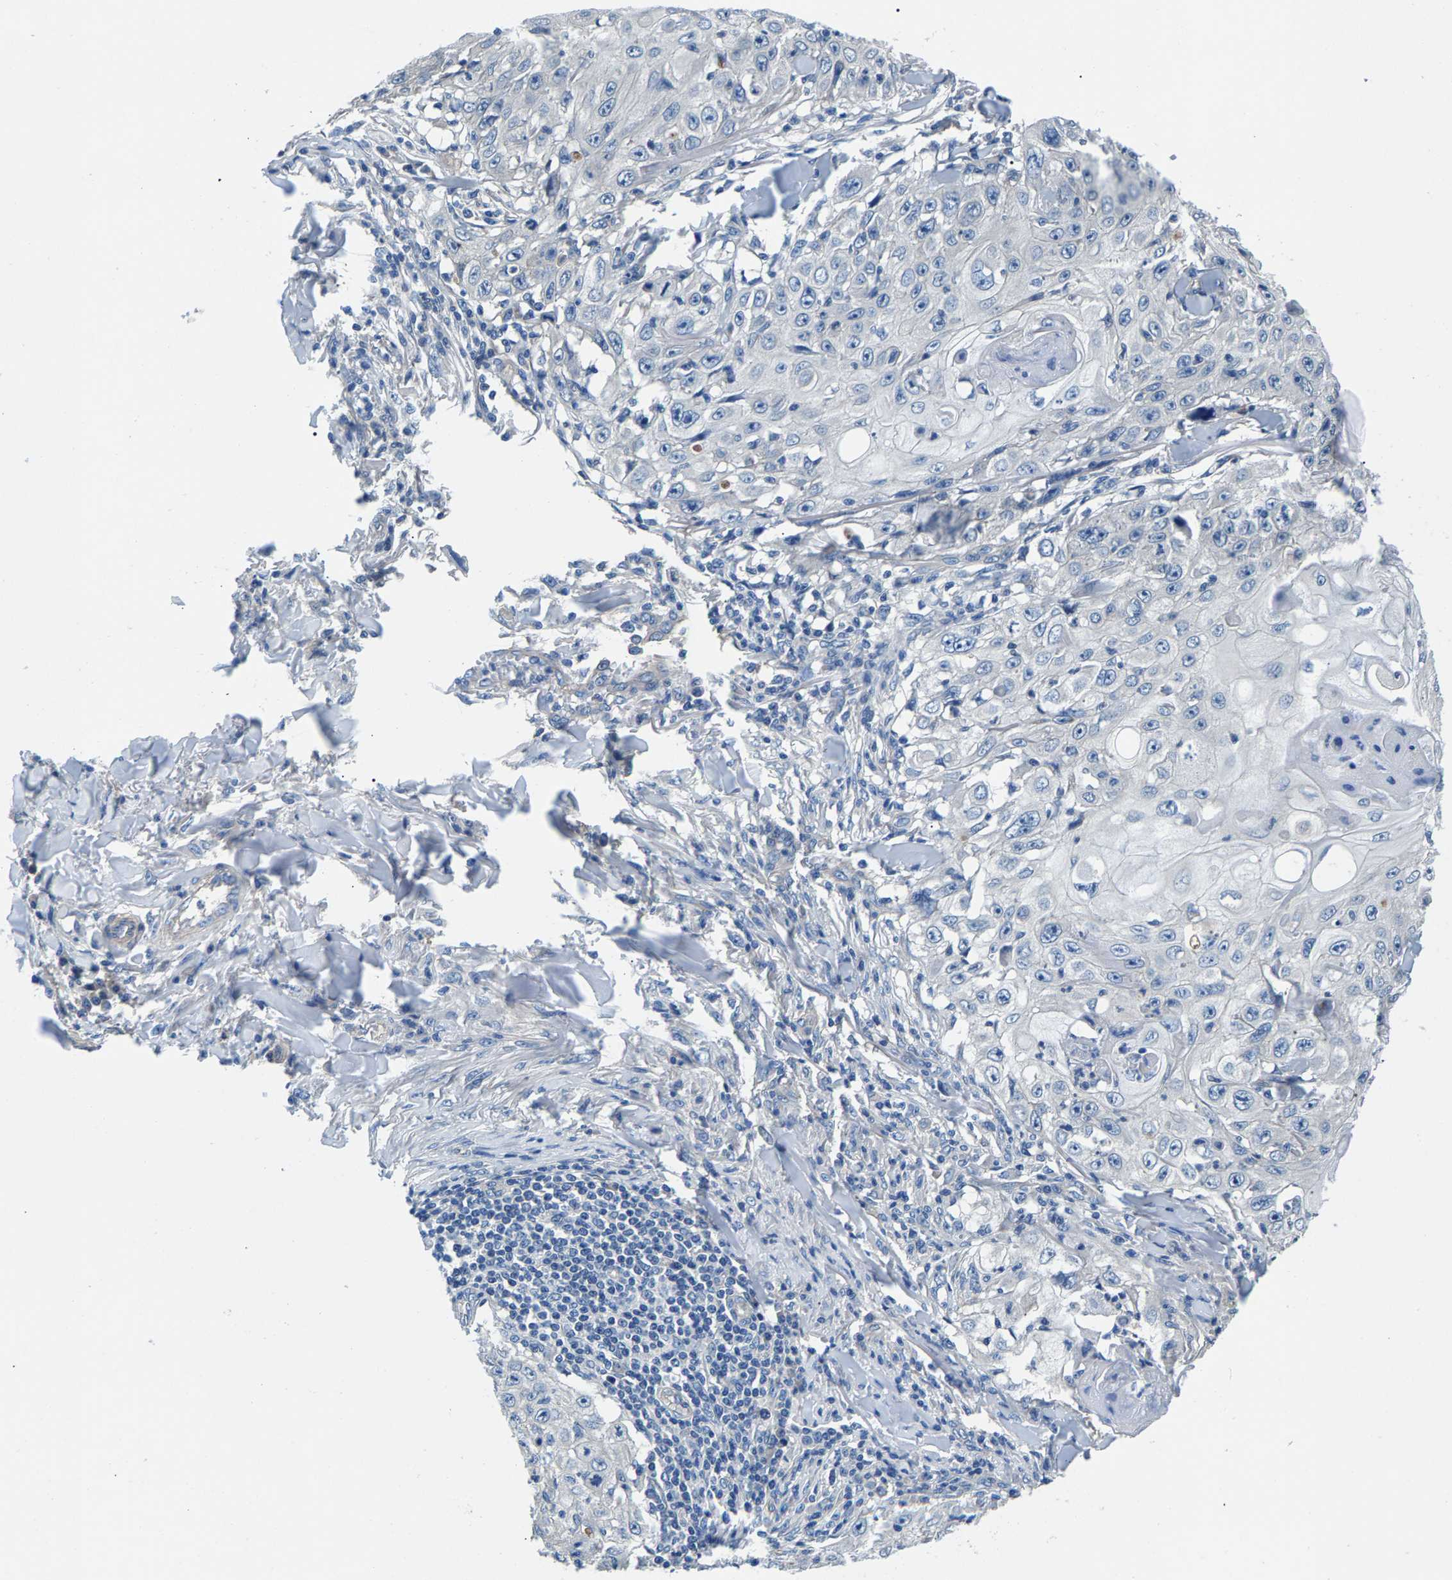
{"staining": {"intensity": "negative", "quantity": "none", "location": "none"}, "tissue": "skin cancer", "cell_type": "Tumor cells", "image_type": "cancer", "snomed": [{"axis": "morphology", "description": "Squamous cell carcinoma, NOS"}, {"axis": "topography", "description": "Skin"}], "caption": "A photomicrograph of skin cancer stained for a protein demonstrates no brown staining in tumor cells.", "gene": "CDRT4", "patient": {"sex": "male", "age": 86}}